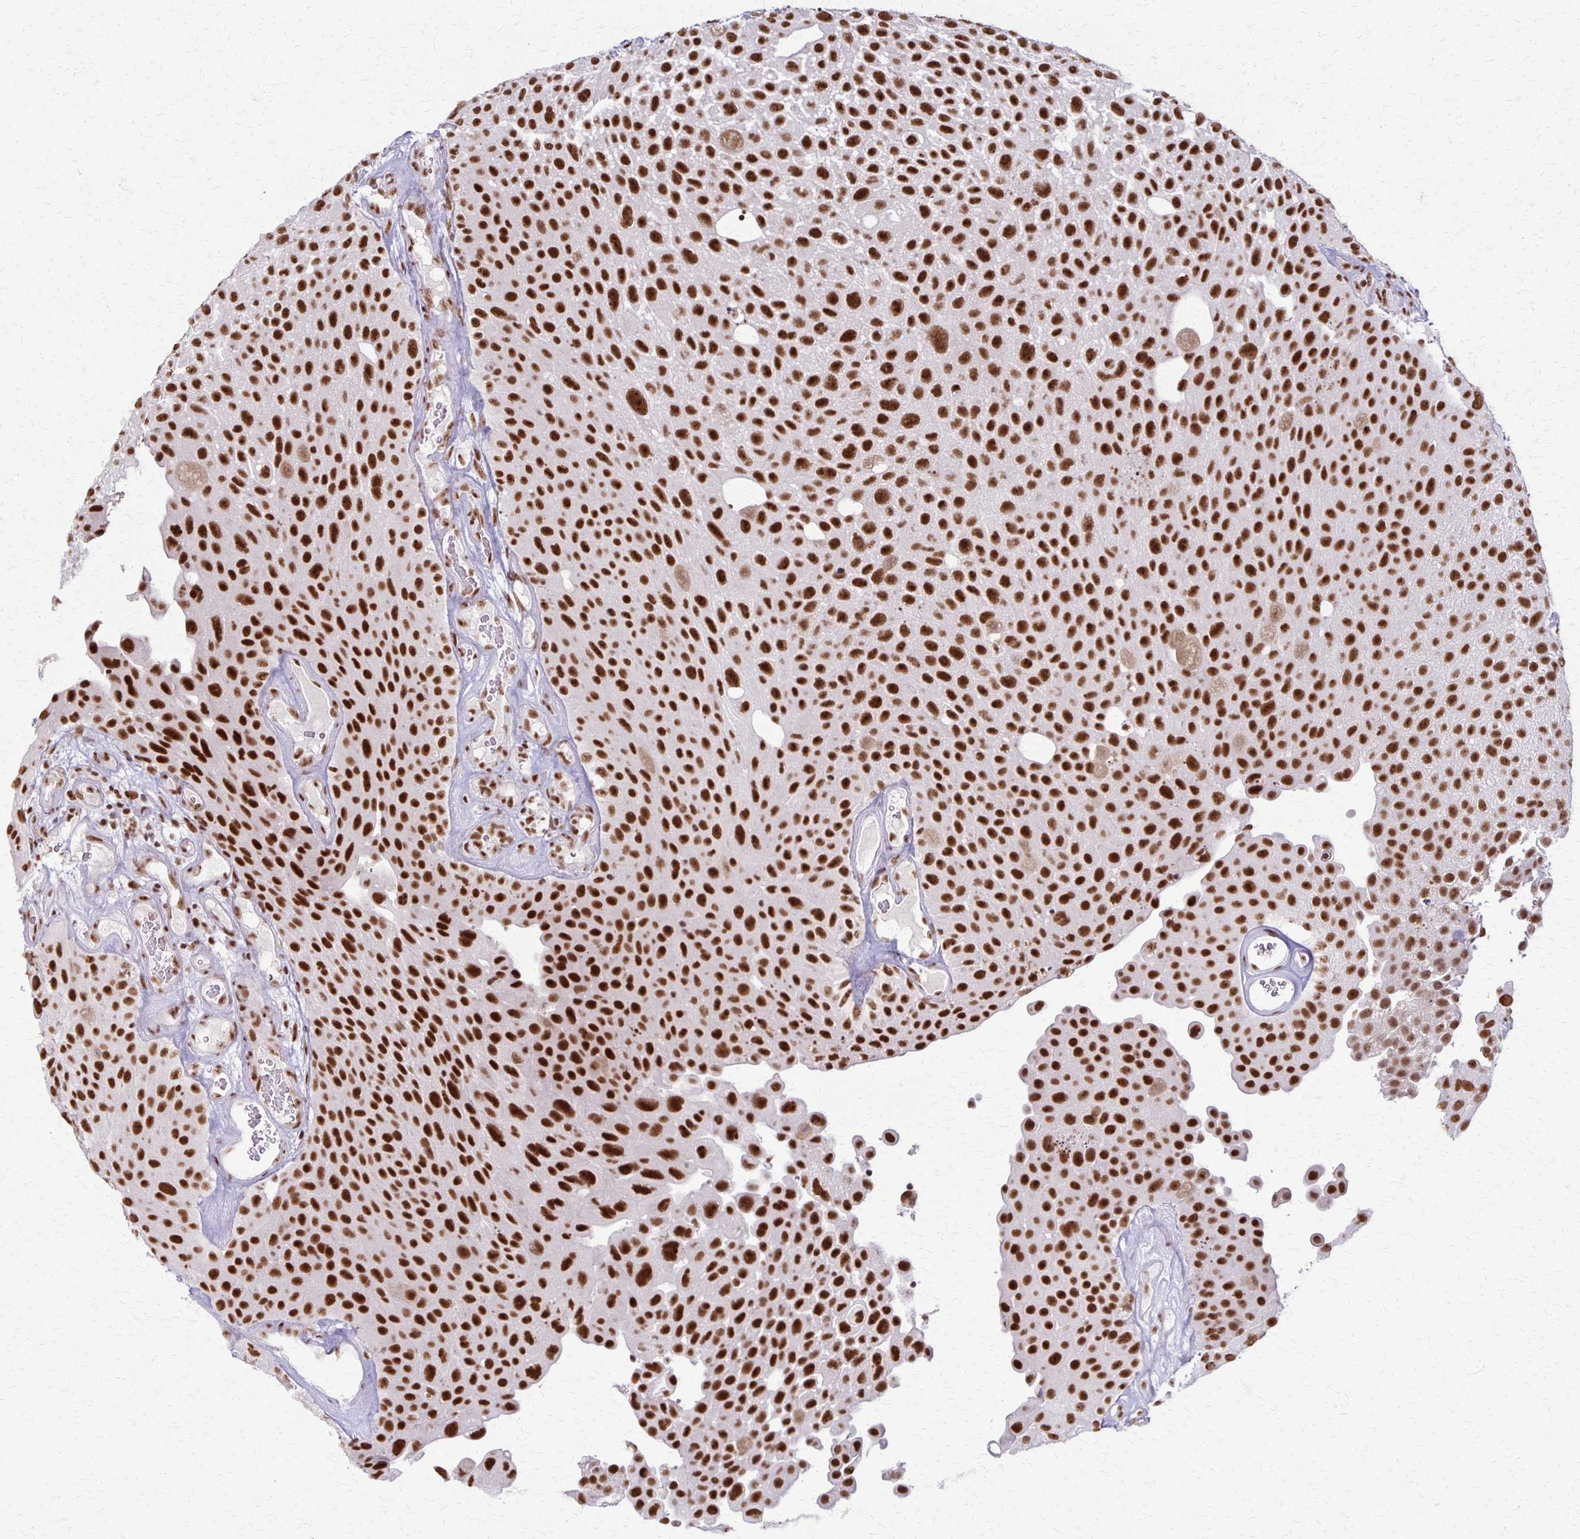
{"staining": {"intensity": "strong", "quantity": ">75%", "location": "nuclear"}, "tissue": "urothelial cancer", "cell_type": "Tumor cells", "image_type": "cancer", "snomed": [{"axis": "morphology", "description": "Urothelial carcinoma, Low grade"}, {"axis": "topography", "description": "Urinary bladder"}], "caption": "The micrograph reveals a brown stain indicating the presence of a protein in the nuclear of tumor cells in urothelial cancer.", "gene": "XRCC6", "patient": {"sex": "male", "age": 72}}